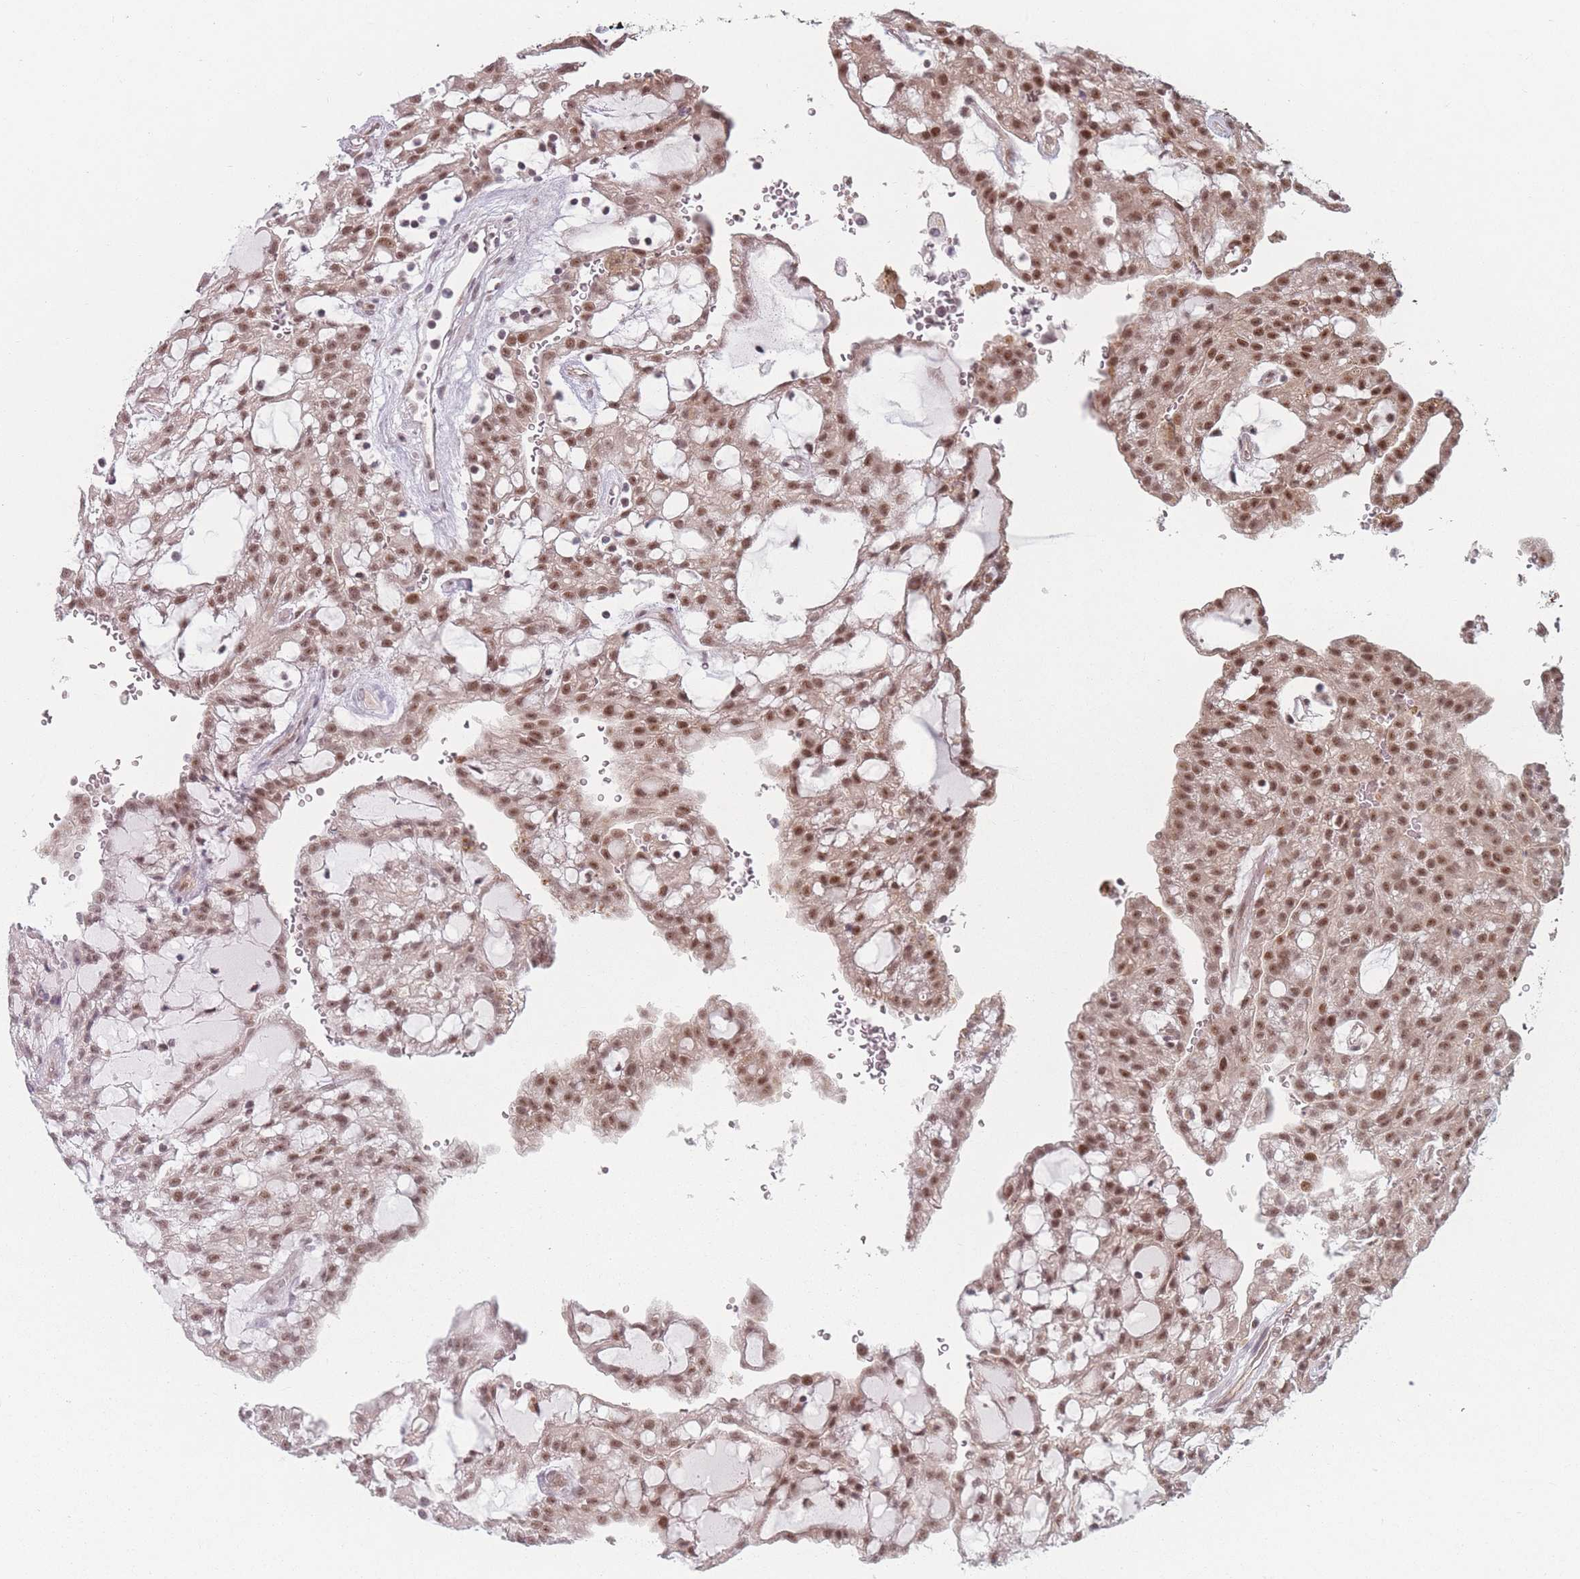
{"staining": {"intensity": "moderate", "quantity": ">75%", "location": "nuclear"}, "tissue": "renal cancer", "cell_type": "Tumor cells", "image_type": "cancer", "snomed": [{"axis": "morphology", "description": "Adenocarcinoma, NOS"}, {"axis": "topography", "description": "Kidney"}], "caption": "Protein expression analysis of renal cancer (adenocarcinoma) reveals moderate nuclear expression in about >75% of tumor cells.", "gene": "ZC3H14", "patient": {"sex": "male", "age": 63}}